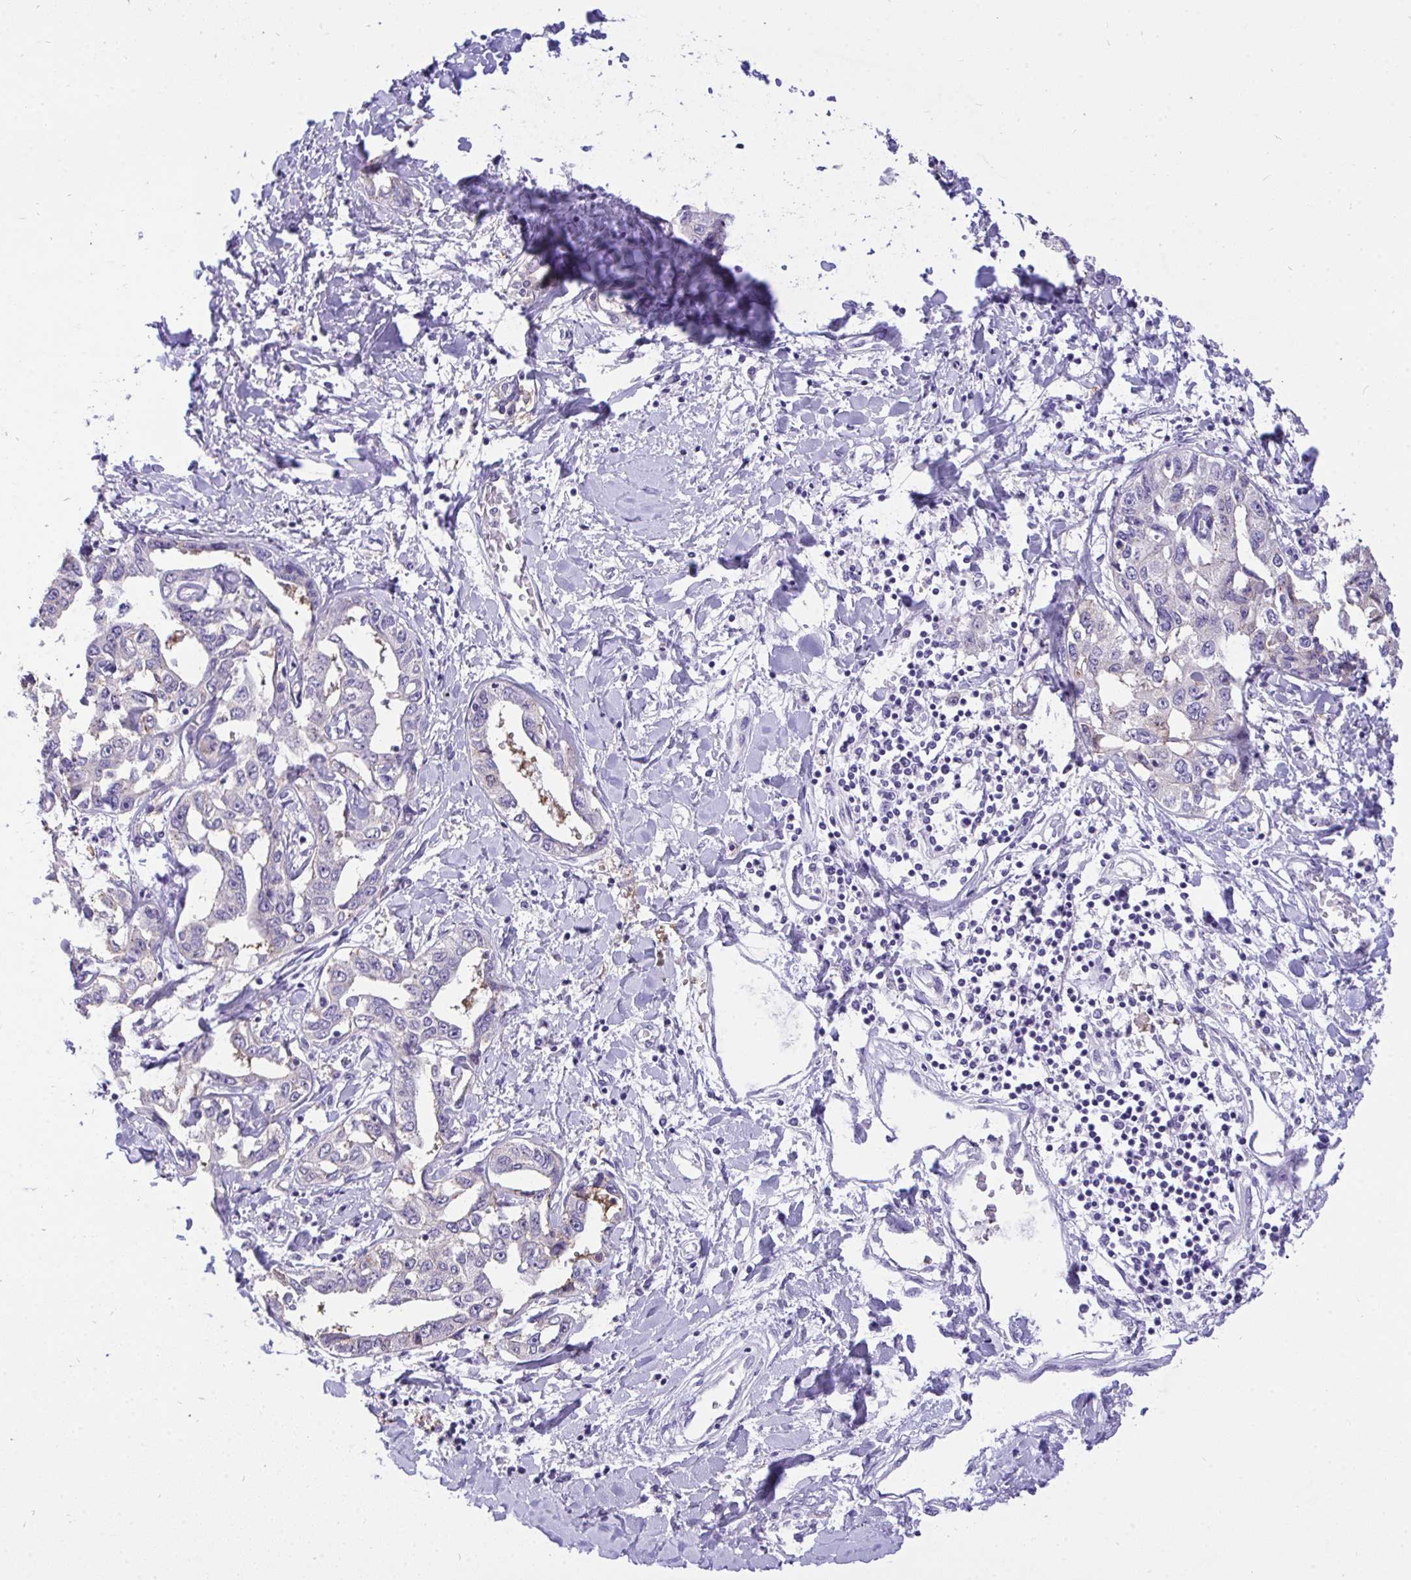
{"staining": {"intensity": "negative", "quantity": "none", "location": "none"}, "tissue": "liver cancer", "cell_type": "Tumor cells", "image_type": "cancer", "snomed": [{"axis": "morphology", "description": "Cholangiocarcinoma"}, {"axis": "topography", "description": "Liver"}], "caption": "Cholangiocarcinoma (liver) was stained to show a protein in brown. There is no significant expression in tumor cells. Nuclei are stained in blue.", "gene": "VGLL3", "patient": {"sex": "male", "age": 59}}